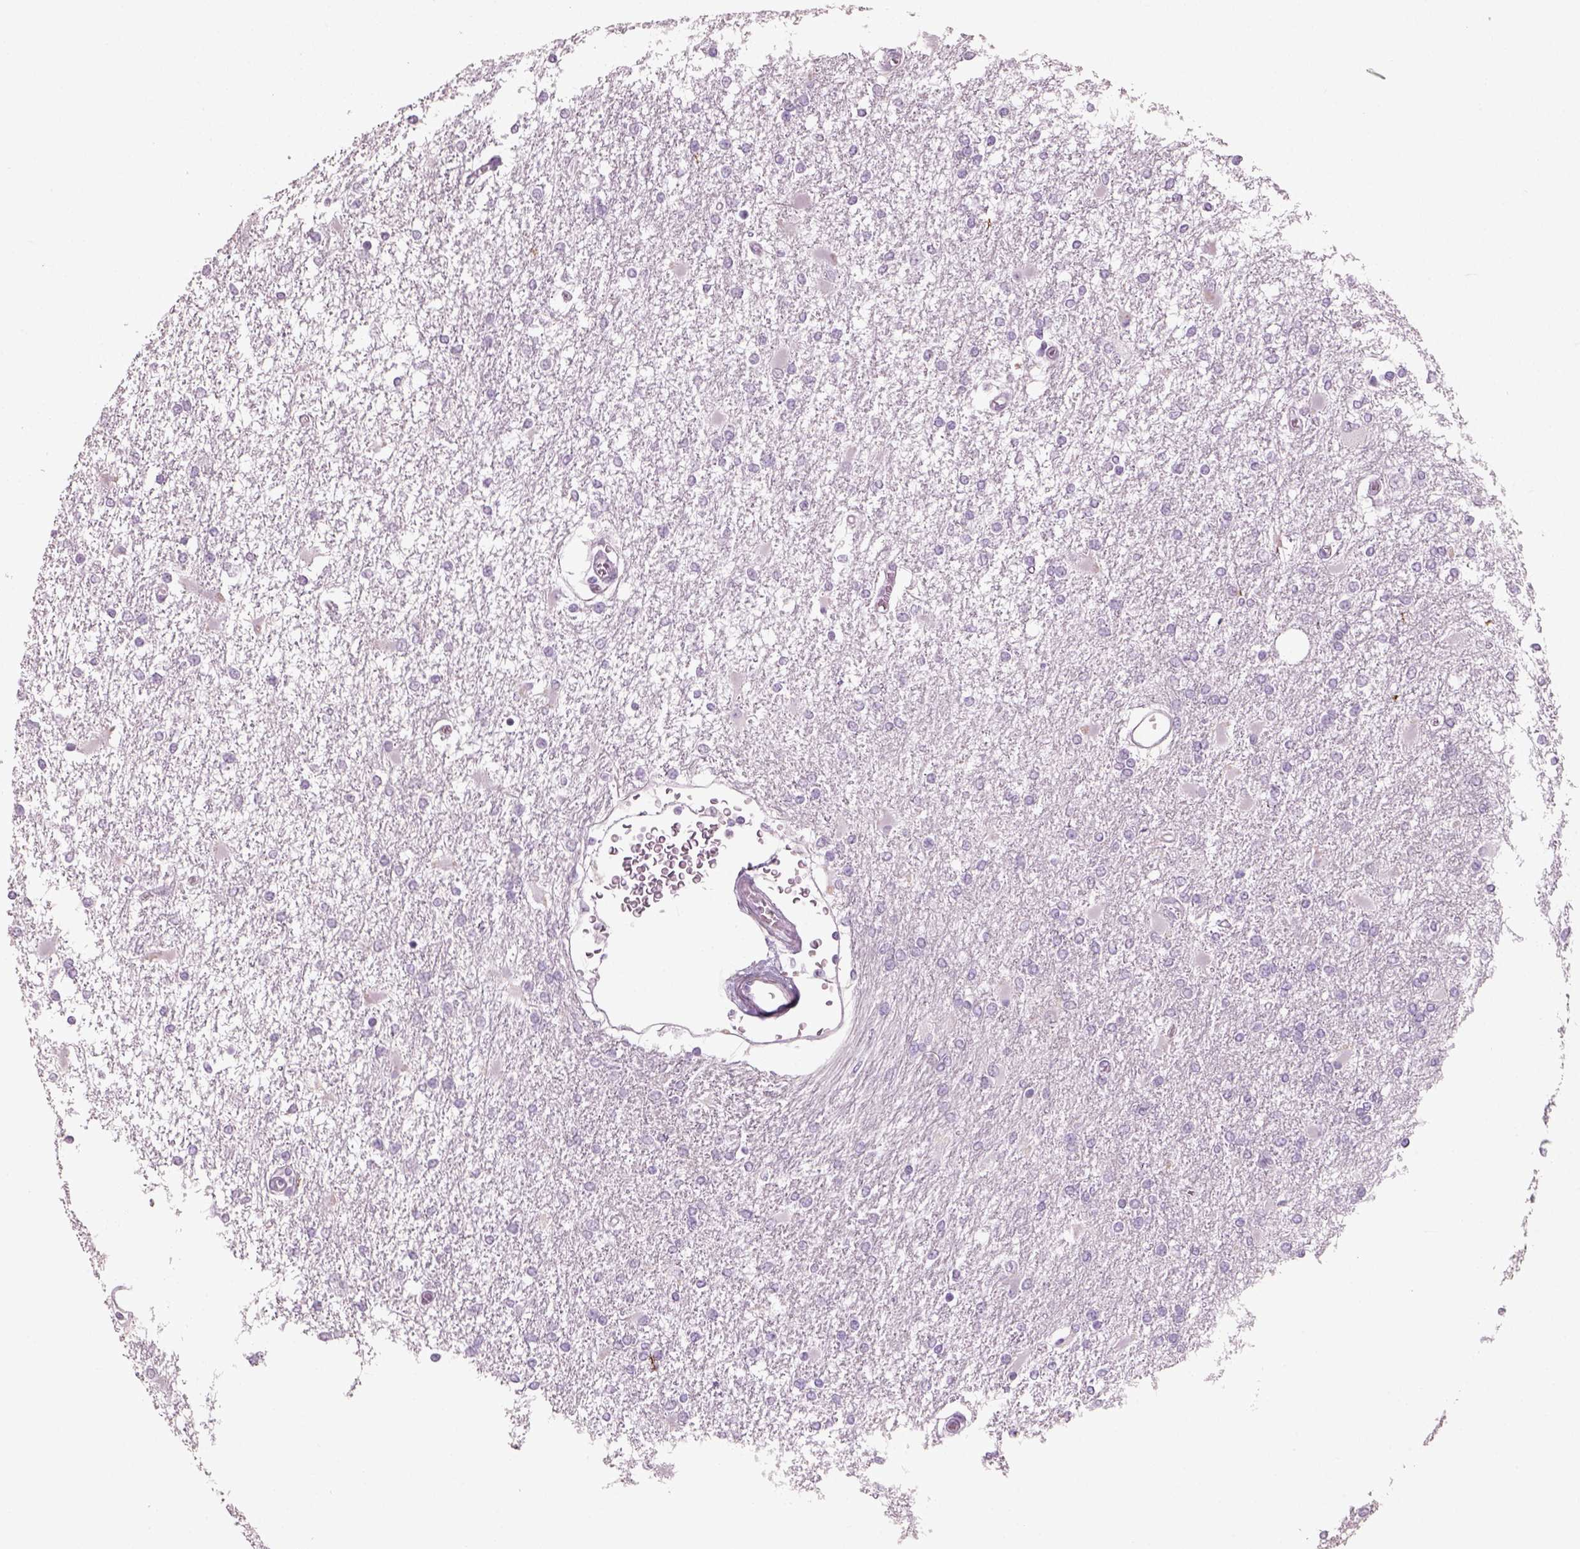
{"staining": {"intensity": "negative", "quantity": "none", "location": "none"}, "tissue": "glioma", "cell_type": "Tumor cells", "image_type": "cancer", "snomed": [{"axis": "morphology", "description": "Glioma, malignant, High grade"}, {"axis": "topography", "description": "Cerebral cortex"}], "caption": "A photomicrograph of human glioma is negative for staining in tumor cells.", "gene": "SLC6A2", "patient": {"sex": "male", "age": 79}}